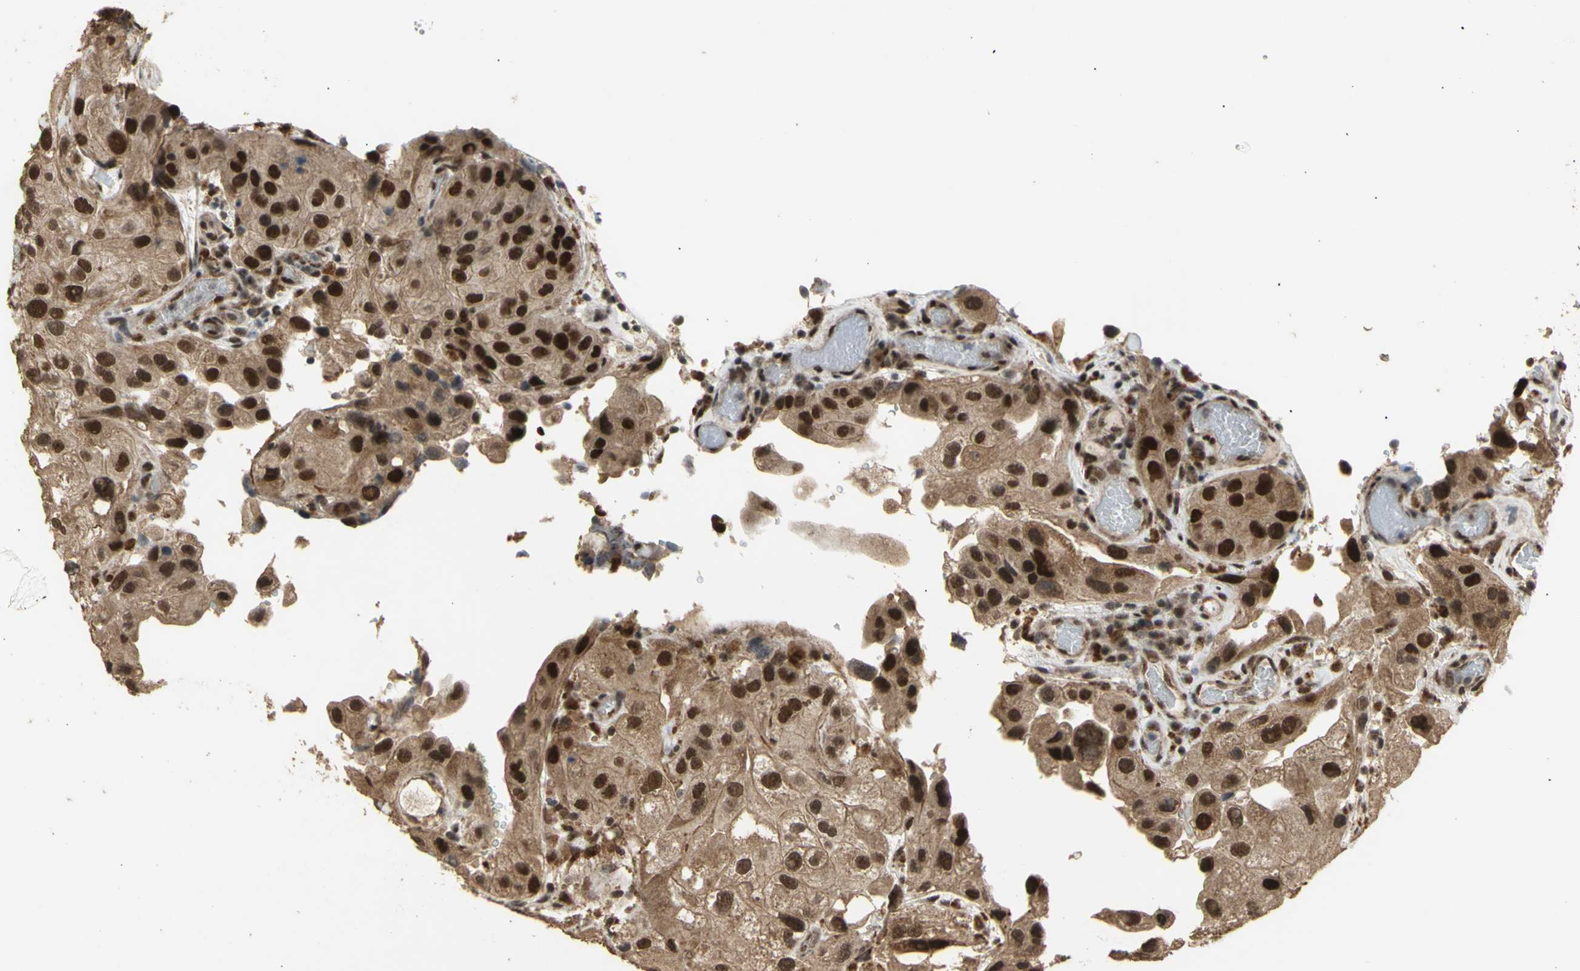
{"staining": {"intensity": "strong", "quantity": "25%-75%", "location": "cytoplasmic/membranous,nuclear"}, "tissue": "urothelial cancer", "cell_type": "Tumor cells", "image_type": "cancer", "snomed": [{"axis": "morphology", "description": "Urothelial carcinoma, High grade"}, {"axis": "topography", "description": "Urinary bladder"}], "caption": "Immunohistochemical staining of human urothelial cancer demonstrates high levels of strong cytoplasmic/membranous and nuclear expression in about 25%-75% of tumor cells.", "gene": "GTF2E2", "patient": {"sex": "female", "age": 64}}